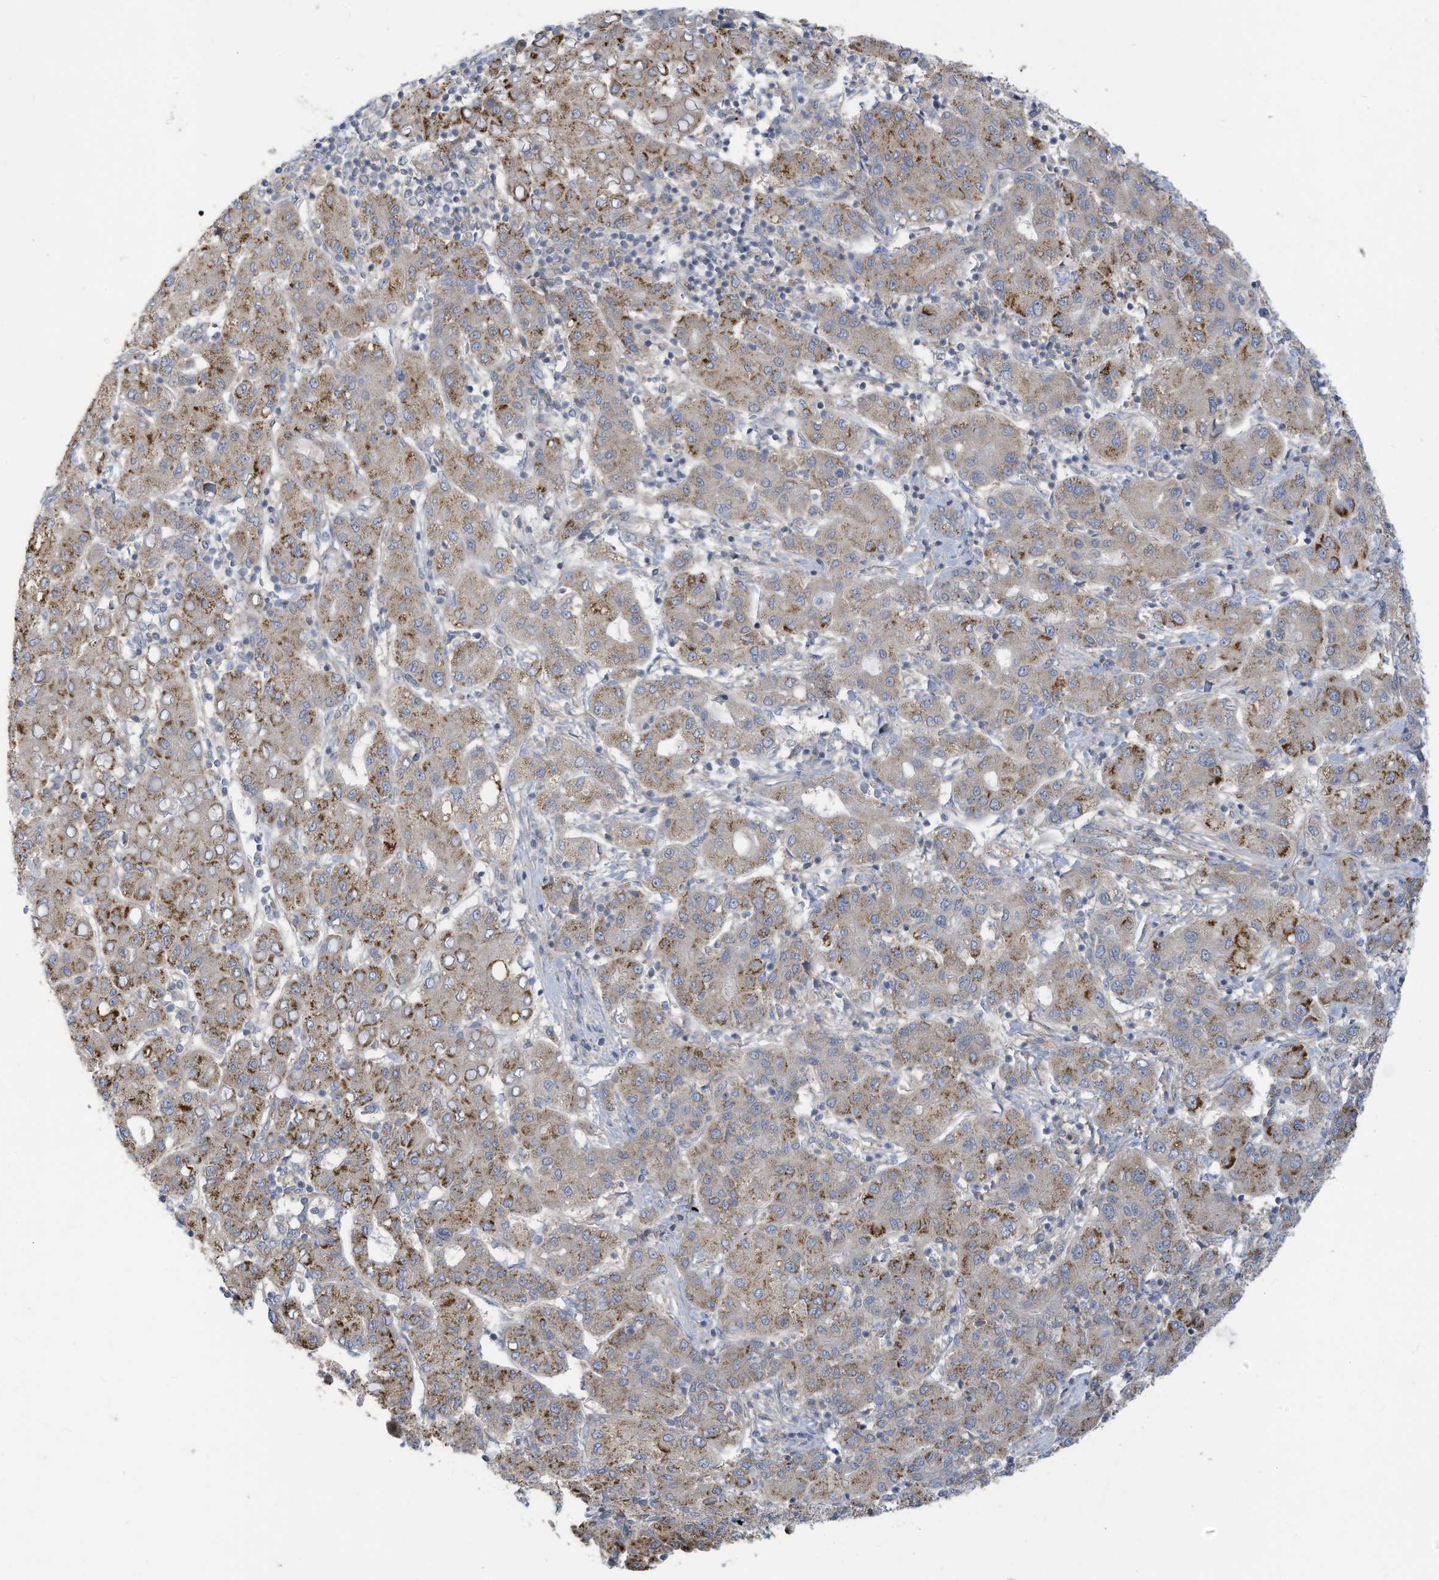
{"staining": {"intensity": "moderate", "quantity": ">75%", "location": "cytoplasmic/membranous"}, "tissue": "liver cancer", "cell_type": "Tumor cells", "image_type": "cancer", "snomed": [{"axis": "morphology", "description": "Carcinoma, Hepatocellular, NOS"}, {"axis": "topography", "description": "Liver"}], "caption": "The photomicrograph demonstrates immunohistochemical staining of liver cancer. There is moderate cytoplasmic/membranous positivity is appreciated in approximately >75% of tumor cells. Nuclei are stained in blue.", "gene": "ADAT2", "patient": {"sex": "male", "age": 65}}